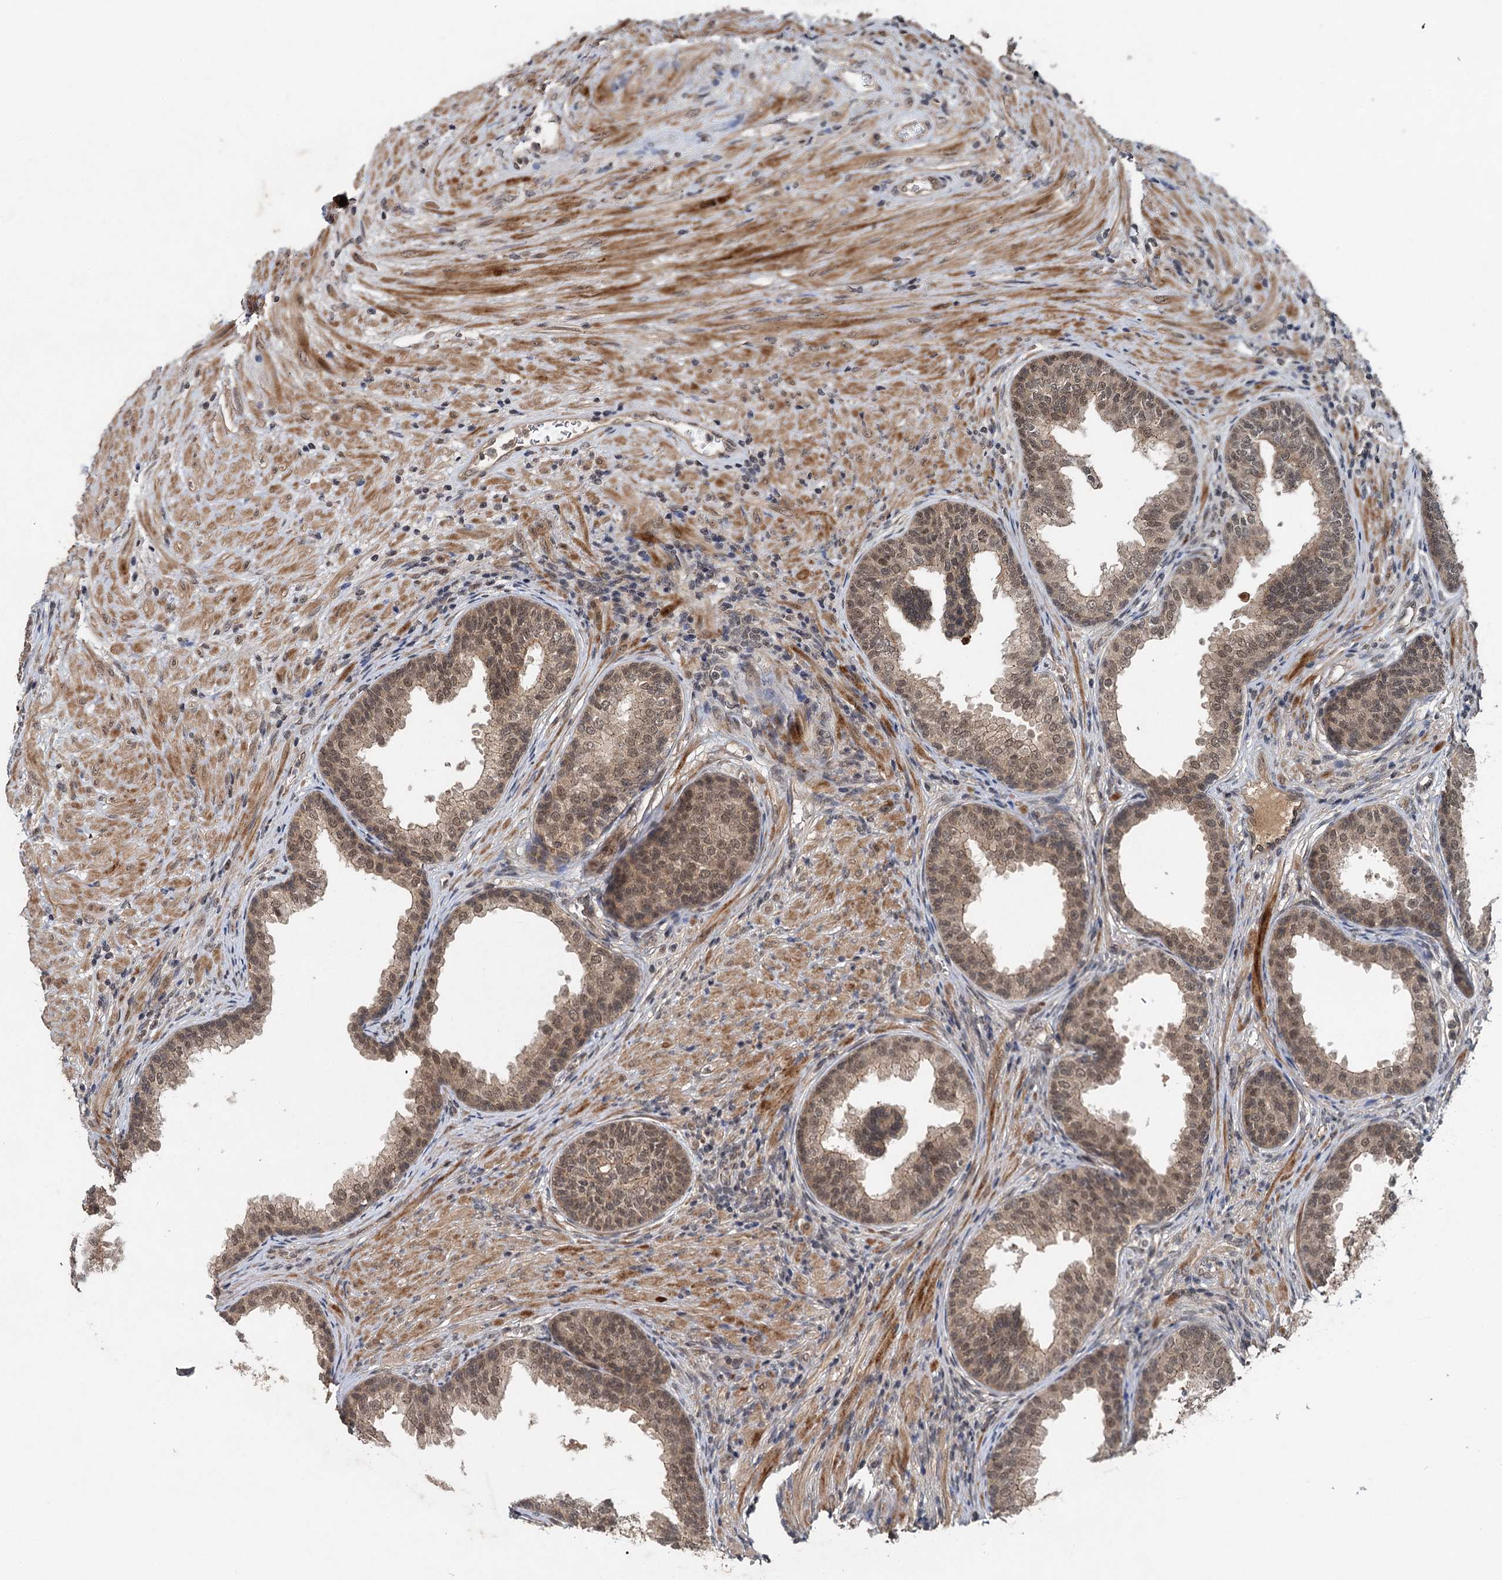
{"staining": {"intensity": "moderate", "quantity": ">75%", "location": "cytoplasmic/membranous,nuclear"}, "tissue": "prostate", "cell_type": "Glandular cells", "image_type": "normal", "snomed": [{"axis": "morphology", "description": "Normal tissue, NOS"}, {"axis": "topography", "description": "Prostate"}], "caption": "Protein staining shows moderate cytoplasmic/membranous,nuclear staining in approximately >75% of glandular cells in normal prostate.", "gene": "RITA1", "patient": {"sex": "male", "age": 76}}